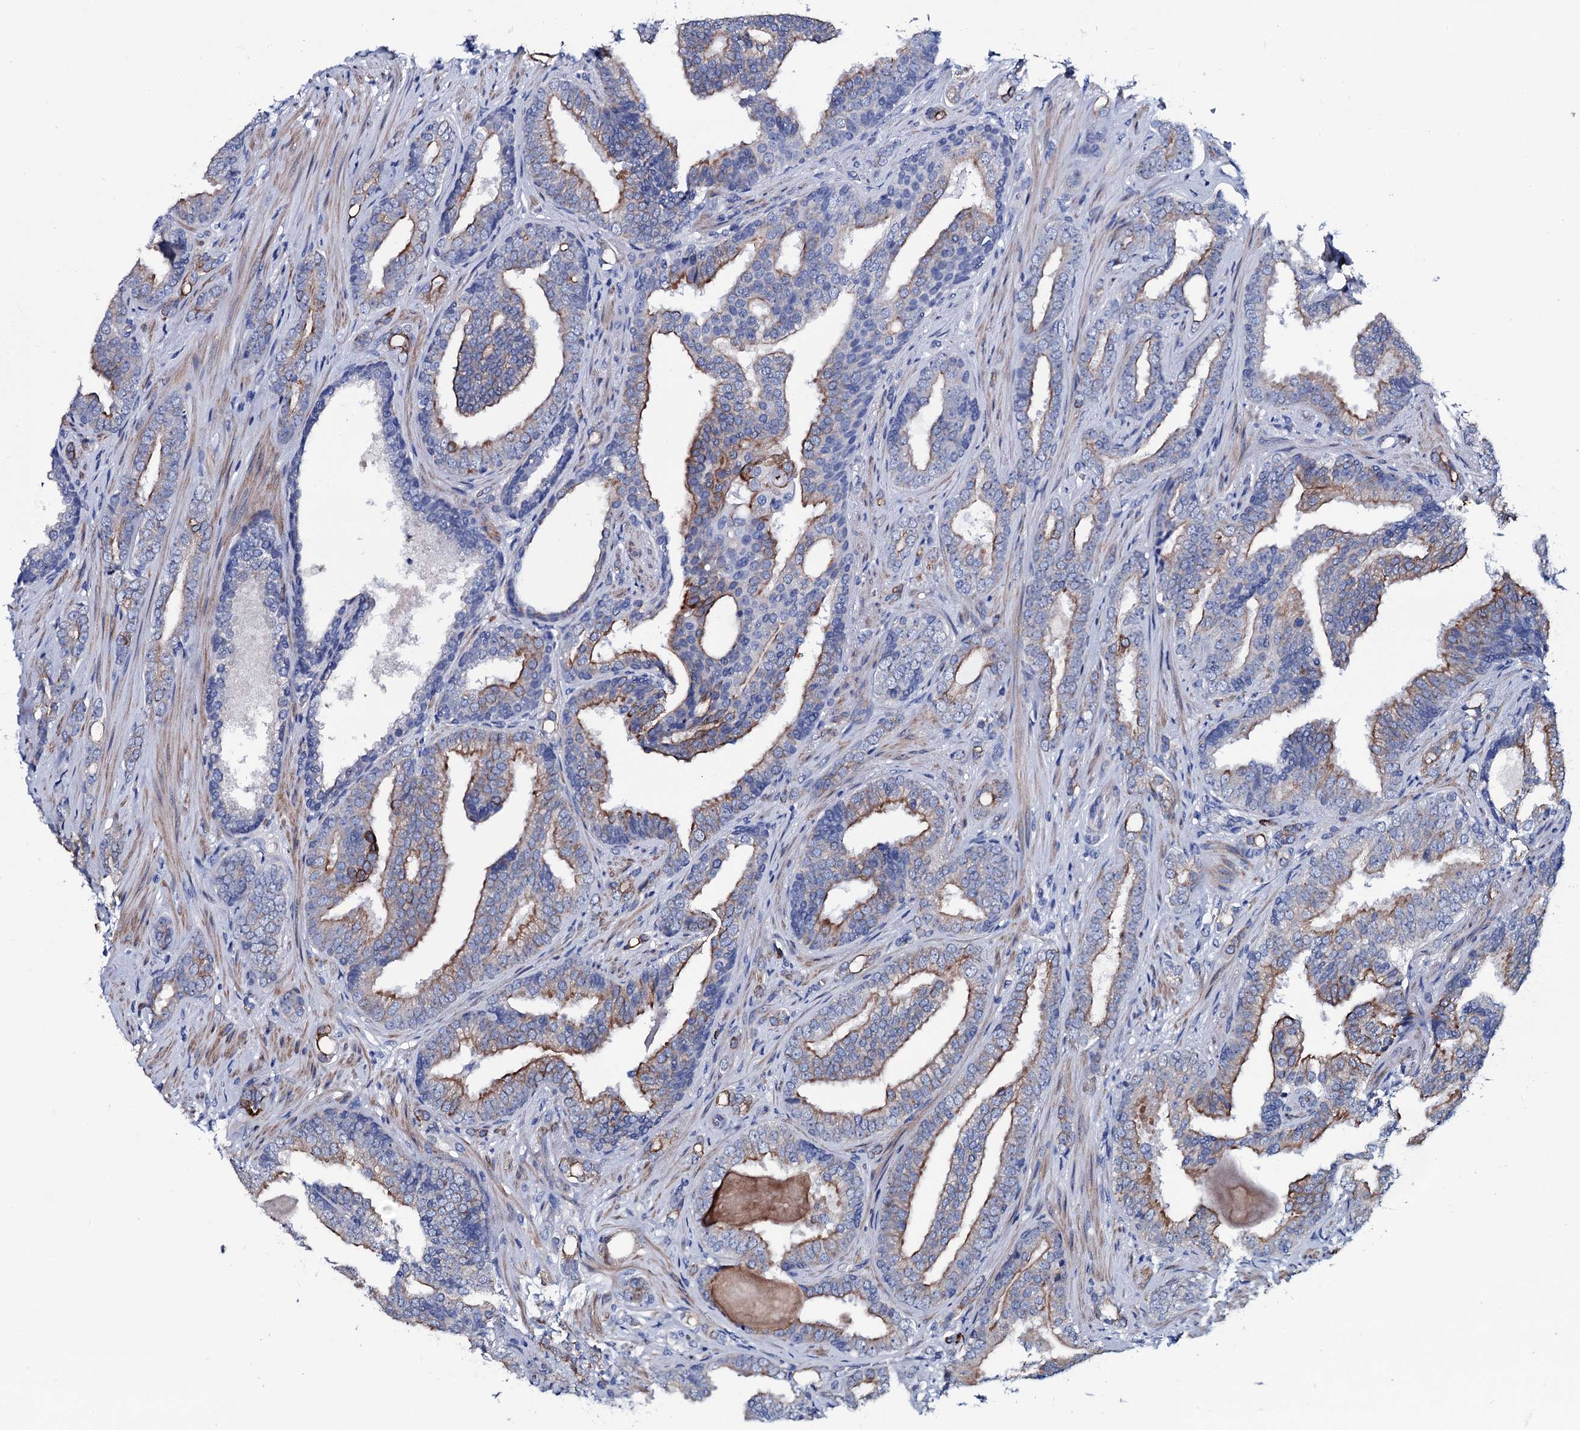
{"staining": {"intensity": "moderate", "quantity": "25%-75%", "location": "cytoplasmic/membranous"}, "tissue": "prostate cancer", "cell_type": "Tumor cells", "image_type": "cancer", "snomed": [{"axis": "morphology", "description": "Adenocarcinoma, High grade"}, {"axis": "topography", "description": "Prostate"}], "caption": "A high-resolution histopathology image shows immunohistochemistry staining of prostate adenocarcinoma (high-grade), which demonstrates moderate cytoplasmic/membranous staining in about 25%-75% of tumor cells.", "gene": "GYS2", "patient": {"sex": "male", "age": 63}}